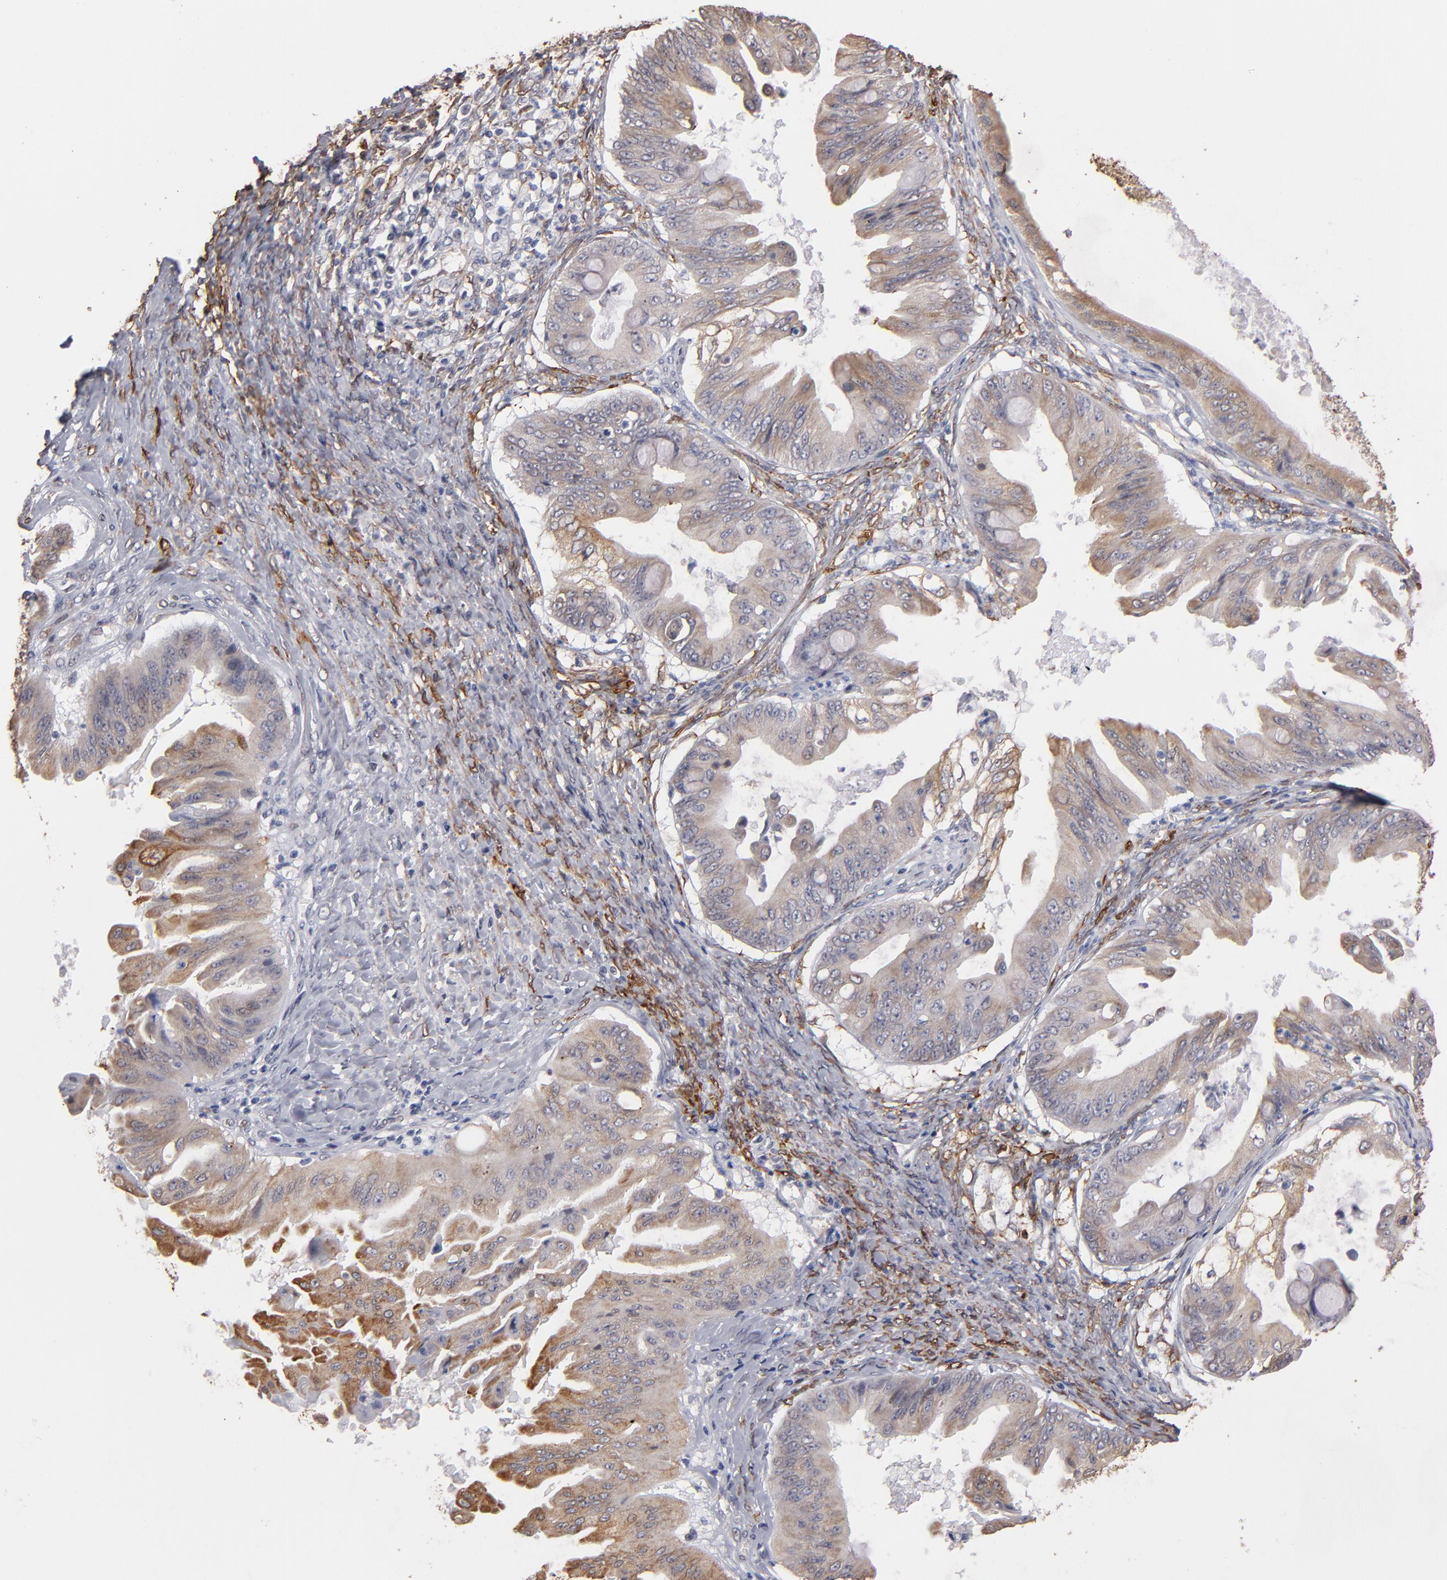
{"staining": {"intensity": "weak", "quantity": ">75%", "location": "cytoplasmic/membranous"}, "tissue": "ovarian cancer", "cell_type": "Tumor cells", "image_type": "cancer", "snomed": [{"axis": "morphology", "description": "Cystadenocarcinoma, mucinous, NOS"}, {"axis": "topography", "description": "Ovary"}], "caption": "IHC of ovarian mucinous cystadenocarcinoma demonstrates low levels of weak cytoplasmic/membranous positivity in about >75% of tumor cells.", "gene": "PGRMC1", "patient": {"sex": "female", "age": 37}}